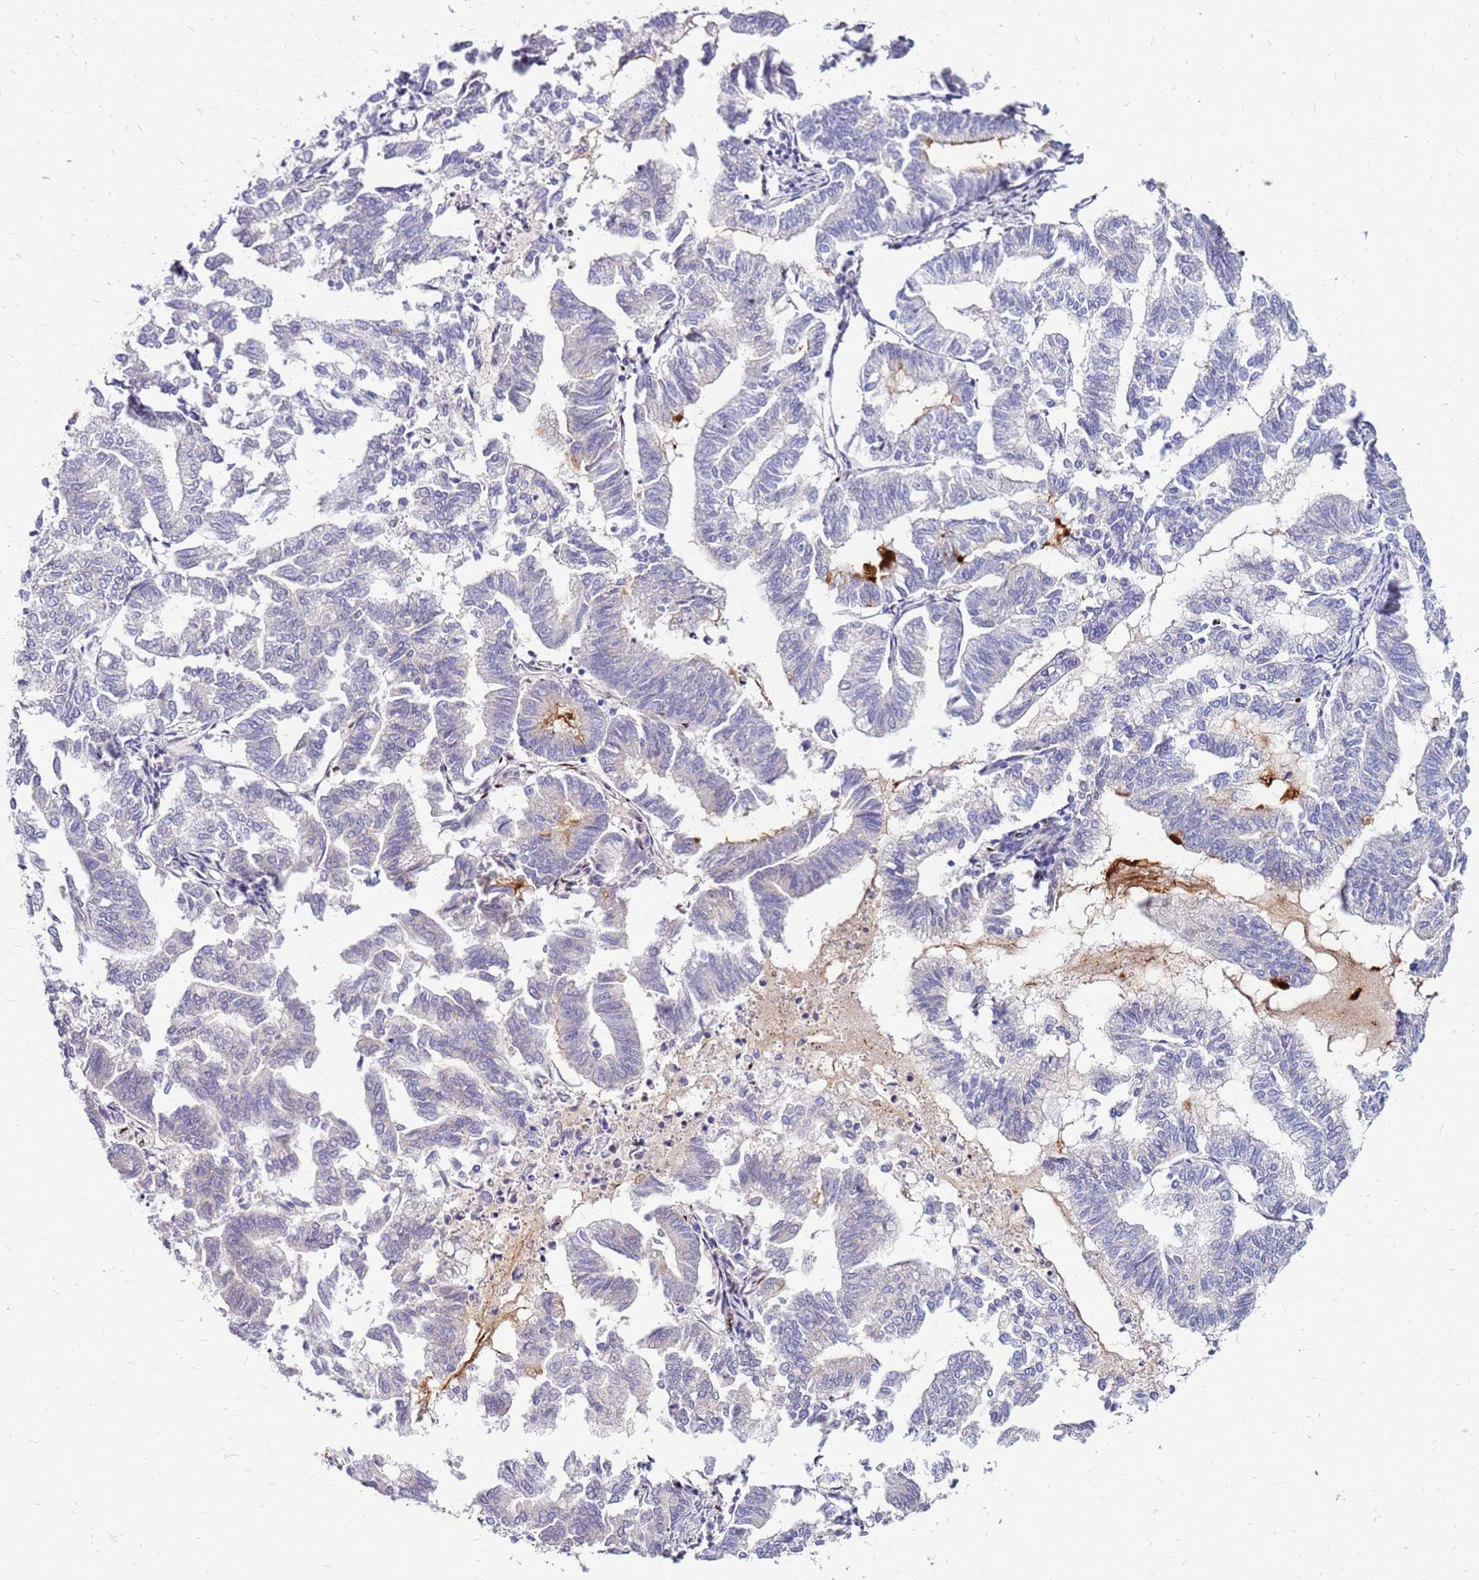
{"staining": {"intensity": "negative", "quantity": "none", "location": "none"}, "tissue": "endometrial cancer", "cell_type": "Tumor cells", "image_type": "cancer", "snomed": [{"axis": "morphology", "description": "Adenocarcinoma, NOS"}, {"axis": "topography", "description": "Endometrium"}], "caption": "The immunohistochemistry image has no significant positivity in tumor cells of endometrial adenocarcinoma tissue.", "gene": "DCDC2B", "patient": {"sex": "female", "age": 79}}